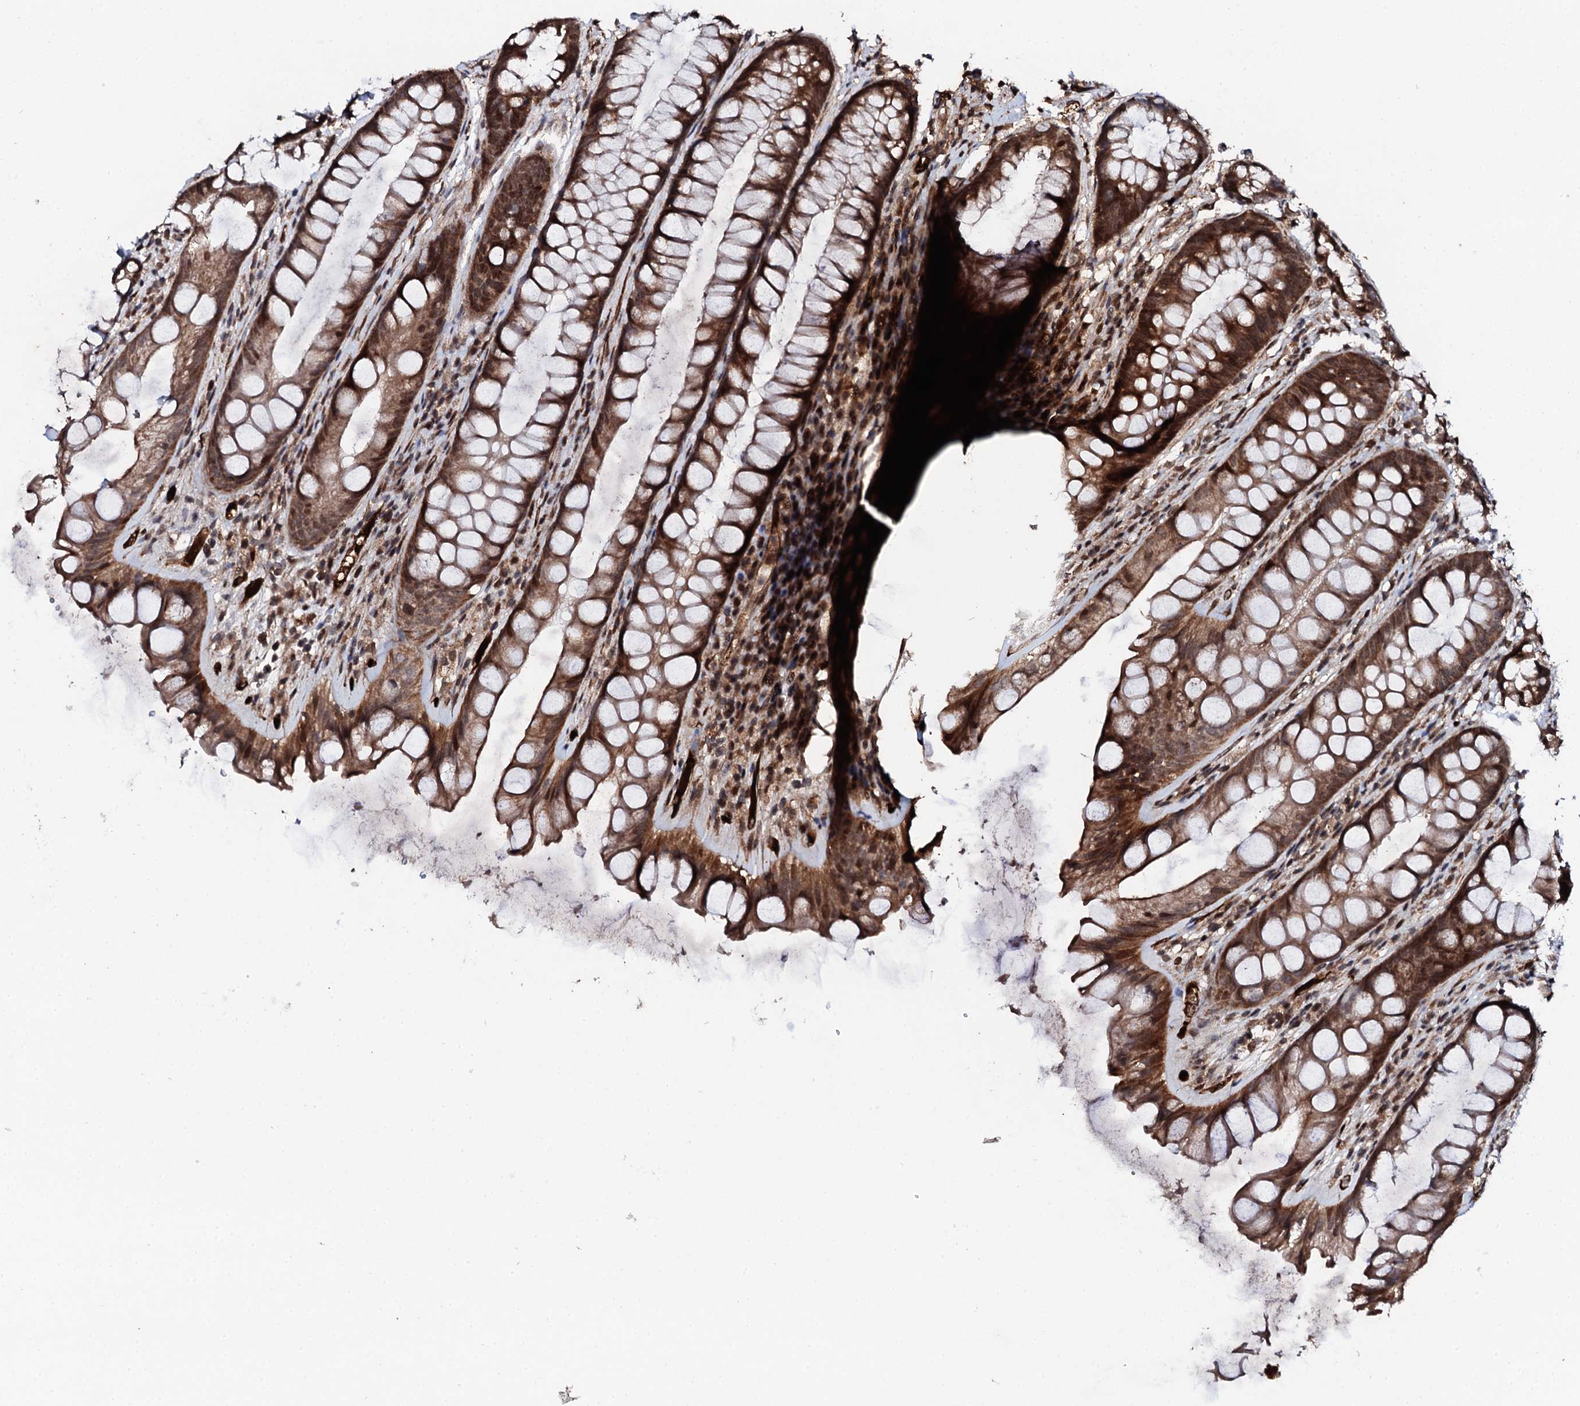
{"staining": {"intensity": "strong", "quantity": ">75%", "location": "cytoplasmic/membranous,nuclear"}, "tissue": "rectum", "cell_type": "Glandular cells", "image_type": "normal", "snomed": [{"axis": "morphology", "description": "Normal tissue, NOS"}, {"axis": "topography", "description": "Rectum"}], "caption": "High-magnification brightfield microscopy of normal rectum stained with DAB (3,3'-diaminobenzidine) (brown) and counterstained with hematoxylin (blue). glandular cells exhibit strong cytoplasmic/membranous,nuclear staining is appreciated in about>75% of cells.", "gene": "FAM111A", "patient": {"sex": "male", "age": 74}}